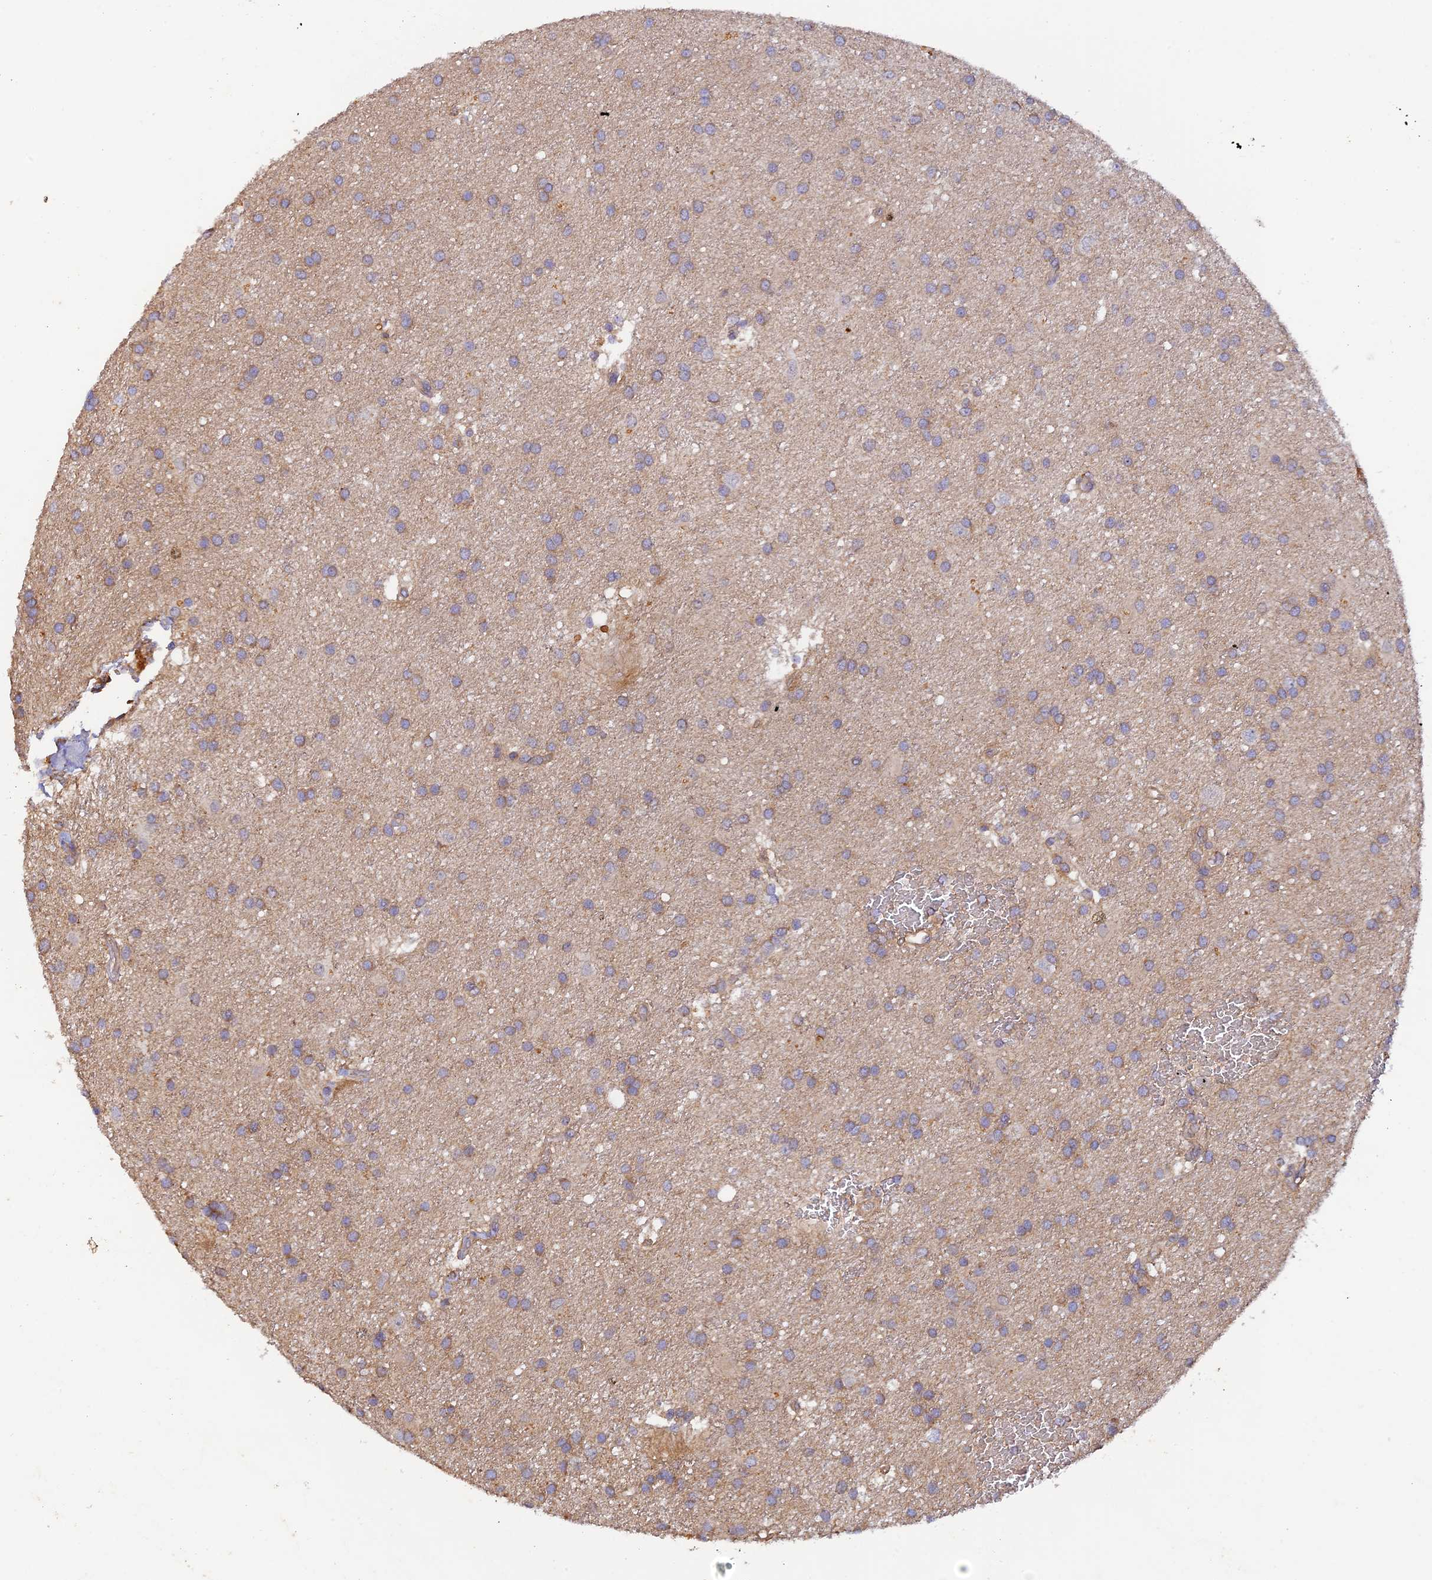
{"staining": {"intensity": "weak", "quantity": ">75%", "location": "cytoplasmic/membranous"}, "tissue": "glioma", "cell_type": "Tumor cells", "image_type": "cancer", "snomed": [{"axis": "morphology", "description": "Glioma, malignant, Low grade"}, {"axis": "topography", "description": "Brain"}], "caption": "Weak cytoplasmic/membranous expression is seen in about >75% of tumor cells in glioma. Using DAB (3,3'-diaminobenzidine) (brown) and hematoxylin (blue) stains, captured at high magnification using brightfield microscopy.", "gene": "MYO9A", "patient": {"sex": "male", "age": 66}}